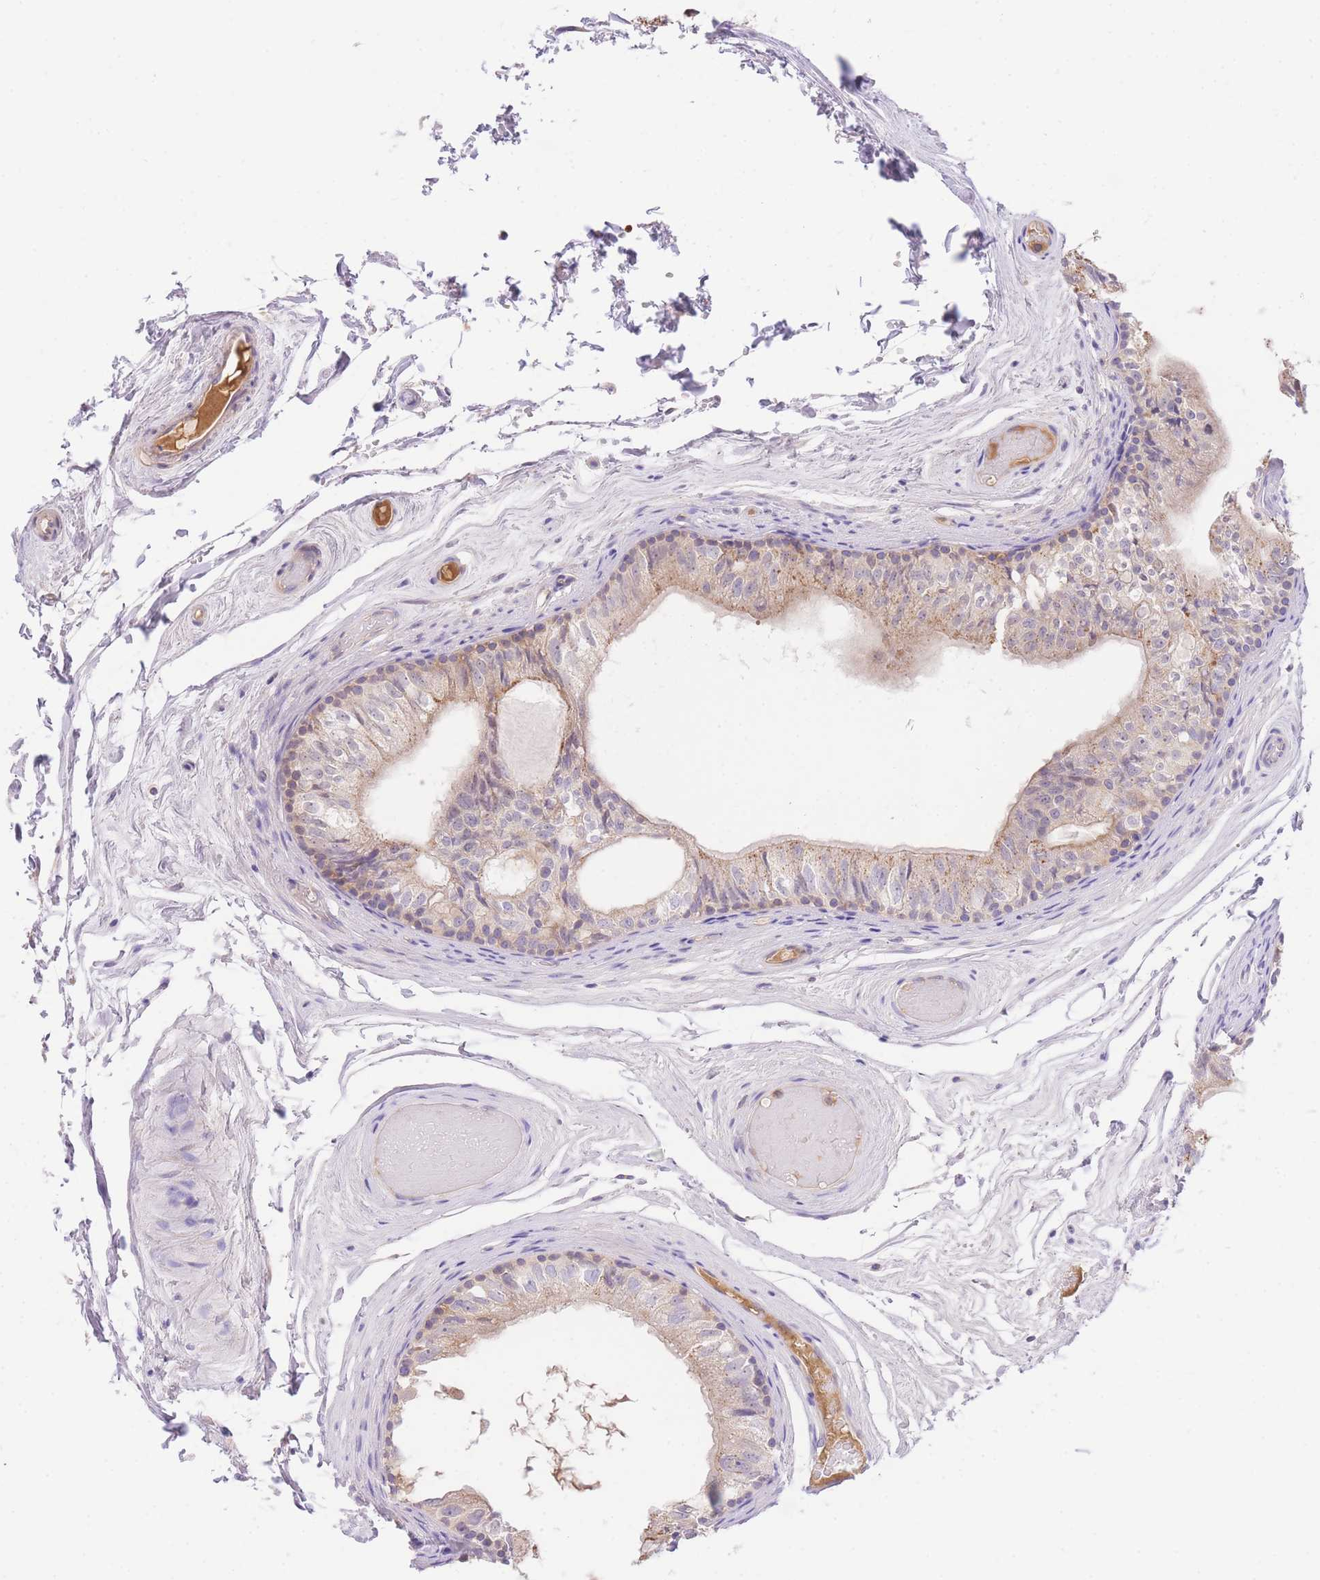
{"staining": {"intensity": "weak", "quantity": ">75%", "location": "cytoplasmic/membranous"}, "tissue": "epididymis", "cell_type": "Glandular cells", "image_type": "normal", "snomed": [{"axis": "morphology", "description": "Normal tissue, NOS"}, {"axis": "topography", "description": "Epididymis"}], "caption": "Protein expression analysis of benign epididymis demonstrates weak cytoplasmic/membranous positivity in approximately >75% of glandular cells. Nuclei are stained in blue.", "gene": "LIPH", "patient": {"sex": "male", "age": 79}}